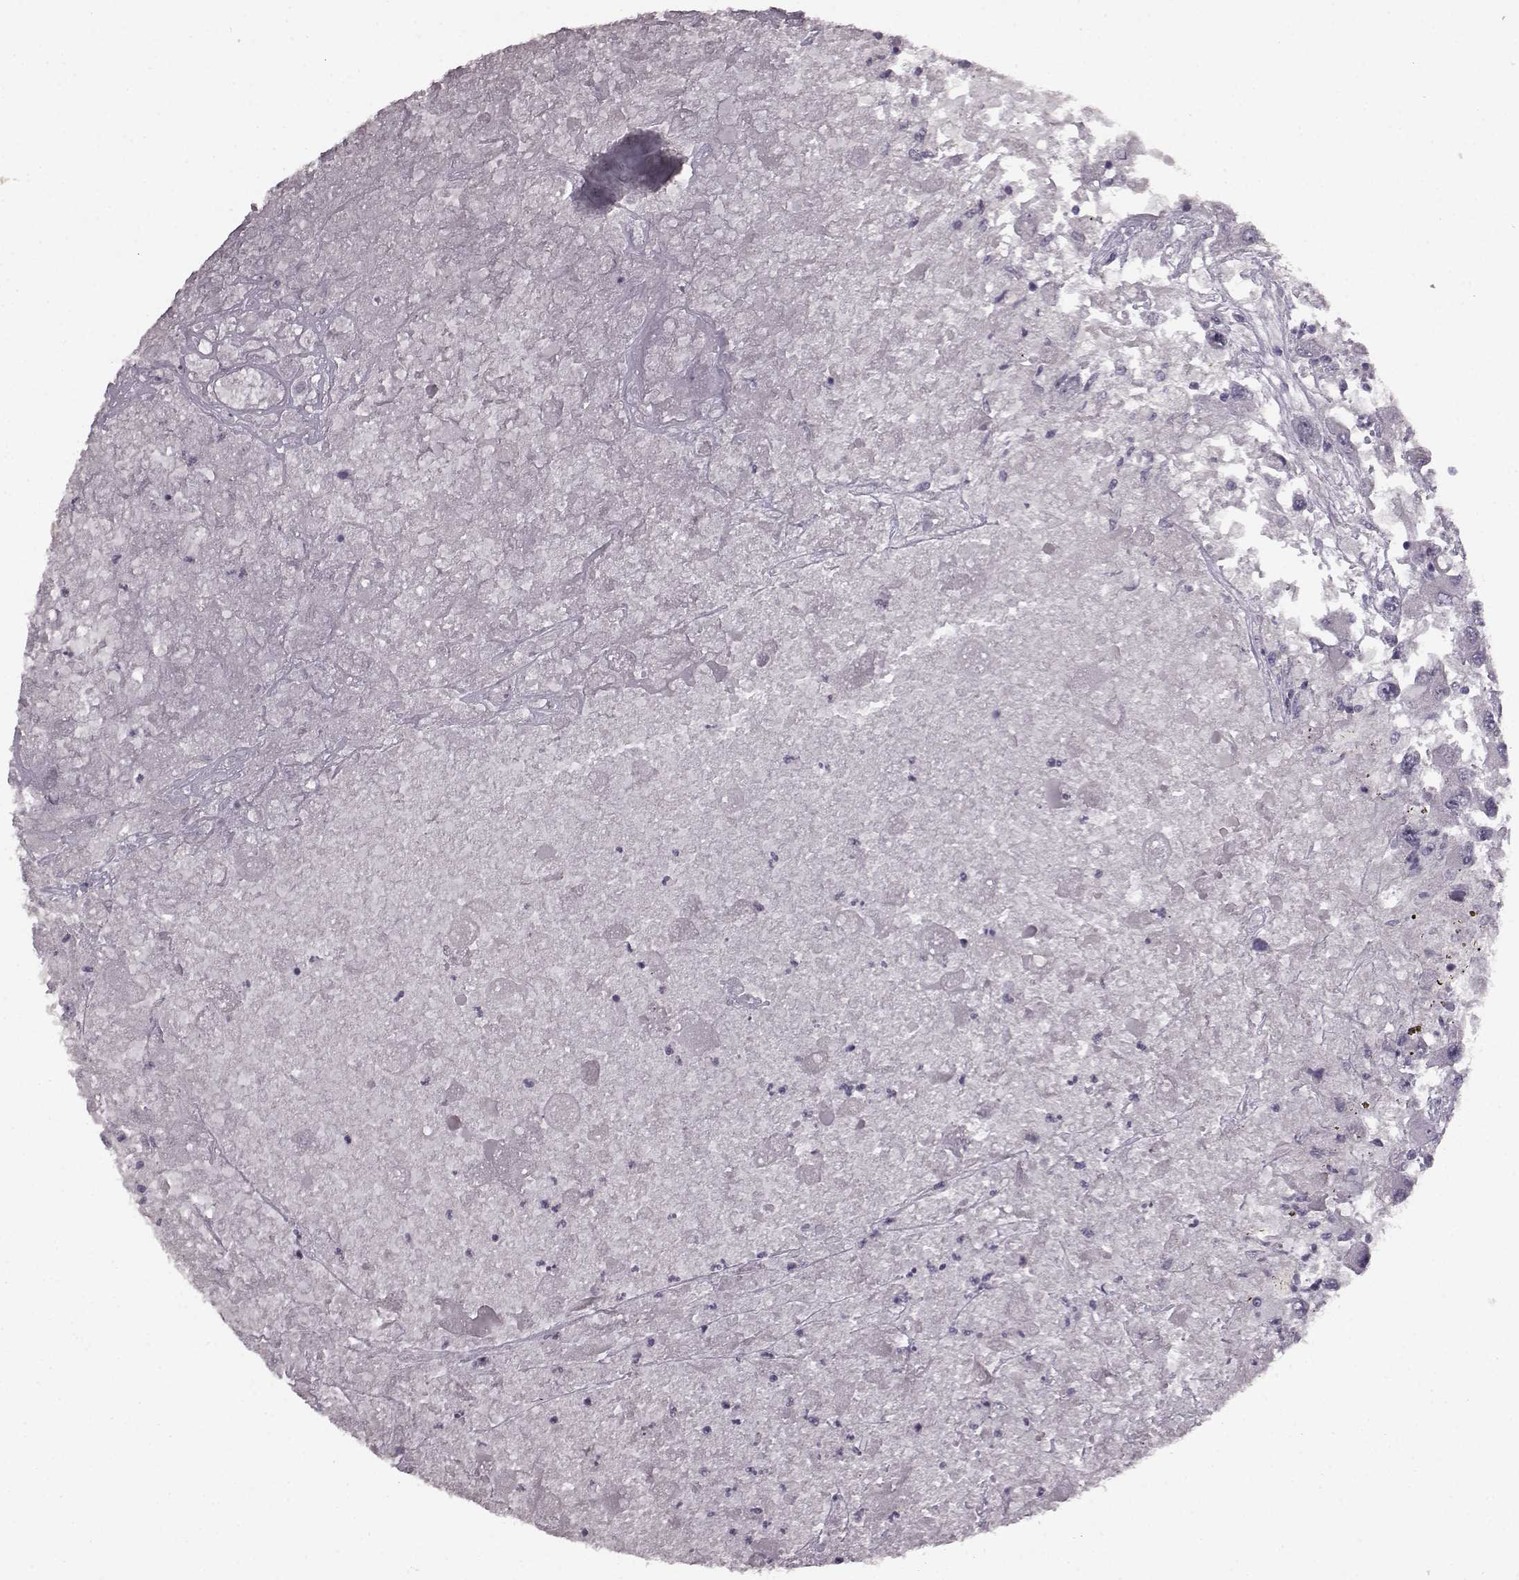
{"staining": {"intensity": "negative", "quantity": "none", "location": "none"}, "tissue": "renal cancer", "cell_type": "Tumor cells", "image_type": "cancer", "snomed": [{"axis": "morphology", "description": "Adenocarcinoma, NOS"}, {"axis": "topography", "description": "Kidney"}], "caption": "Renal adenocarcinoma stained for a protein using immunohistochemistry shows no staining tumor cells.", "gene": "LHB", "patient": {"sex": "female", "age": 67}}